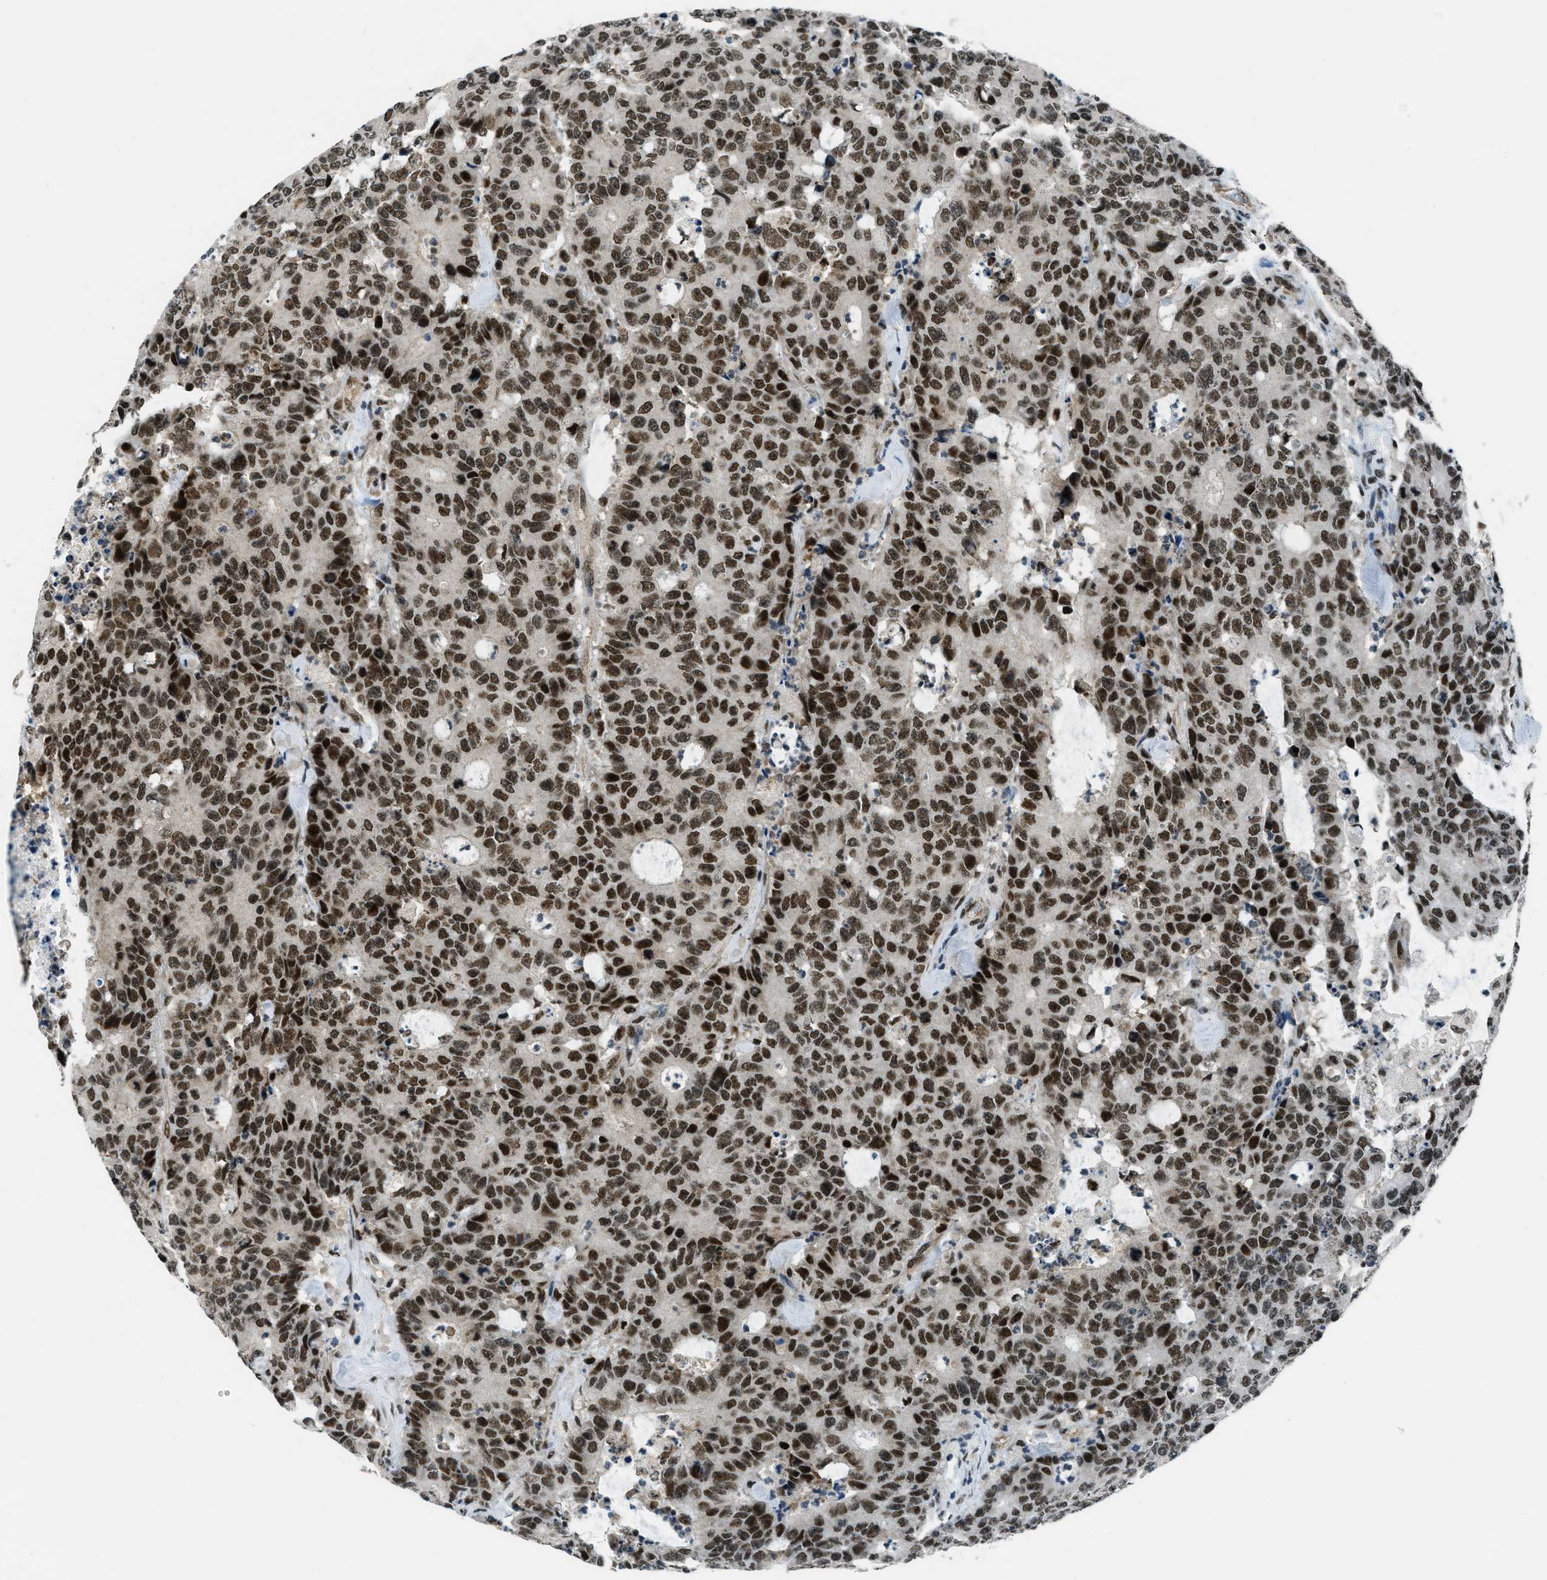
{"staining": {"intensity": "moderate", "quantity": ">75%", "location": "nuclear"}, "tissue": "colorectal cancer", "cell_type": "Tumor cells", "image_type": "cancer", "snomed": [{"axis": "morphology", "description": "Adenocarcinoma, NOS"}, {"axis": "topography", "description": "Colon"}], "caption": "Immunohistochemistry of colorectal adenocarcinoma demonstrates medium levels of moderate nuclear staining in about >75% of tumor cells.", "gene": "KLF6", "patient": {"sex": "female", "age": 86}}